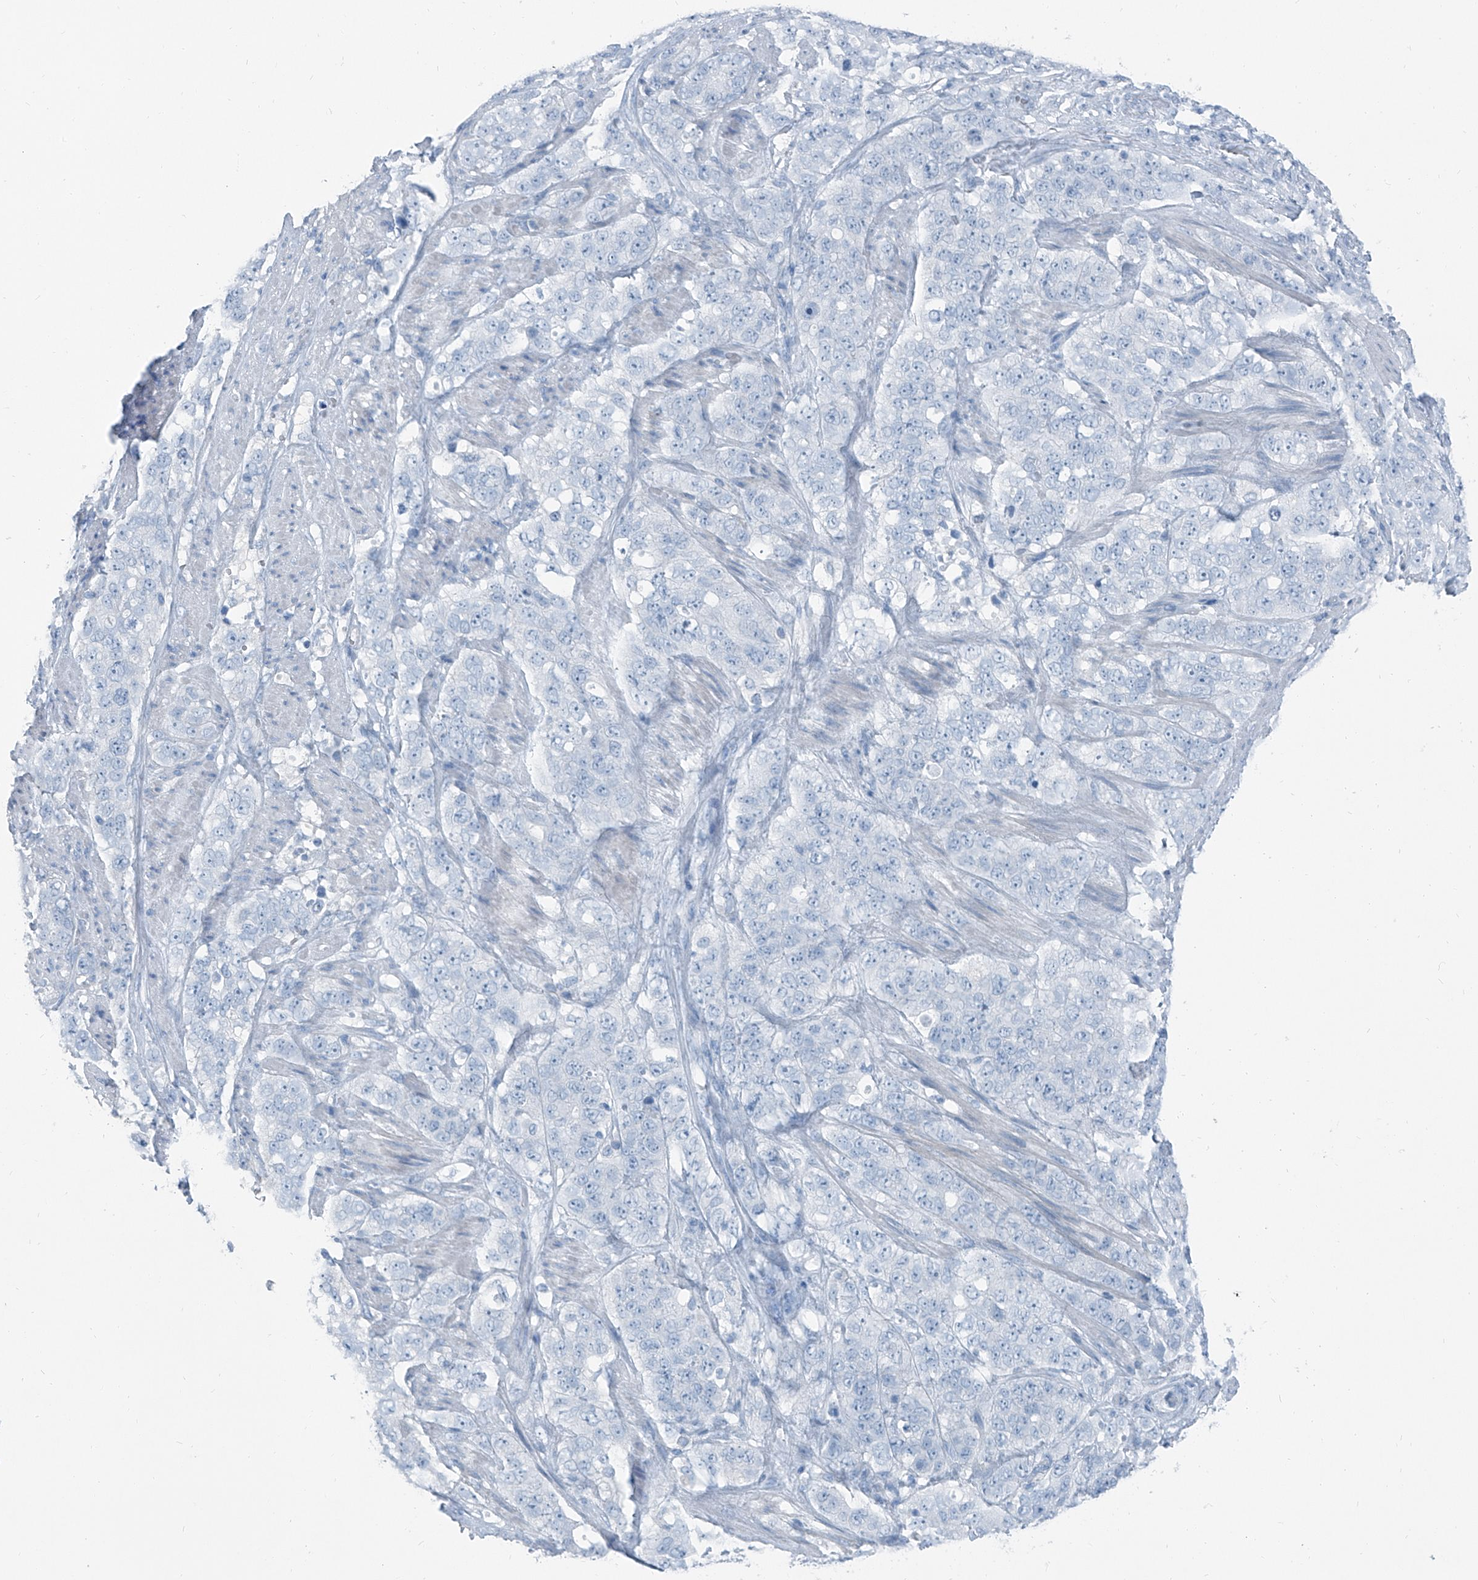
{"staining": {"intensity": "negative", "quantity": "none", "location": "none"}, "tissue": "stomach cancer", "cell_type": "Tumor cells", "image_type": "cancer", "snomed": [{"axis": "morphology", "description": "Adenocarcinoma, NOS"}, {"axis": "topography", "description": "Stomach"}], "caption": "A micrograph of human stomach adenocarcinoma is negative for staining in tumor cells.", "gene": "RGN", "patient": {"sex": "male", "age": 48}}